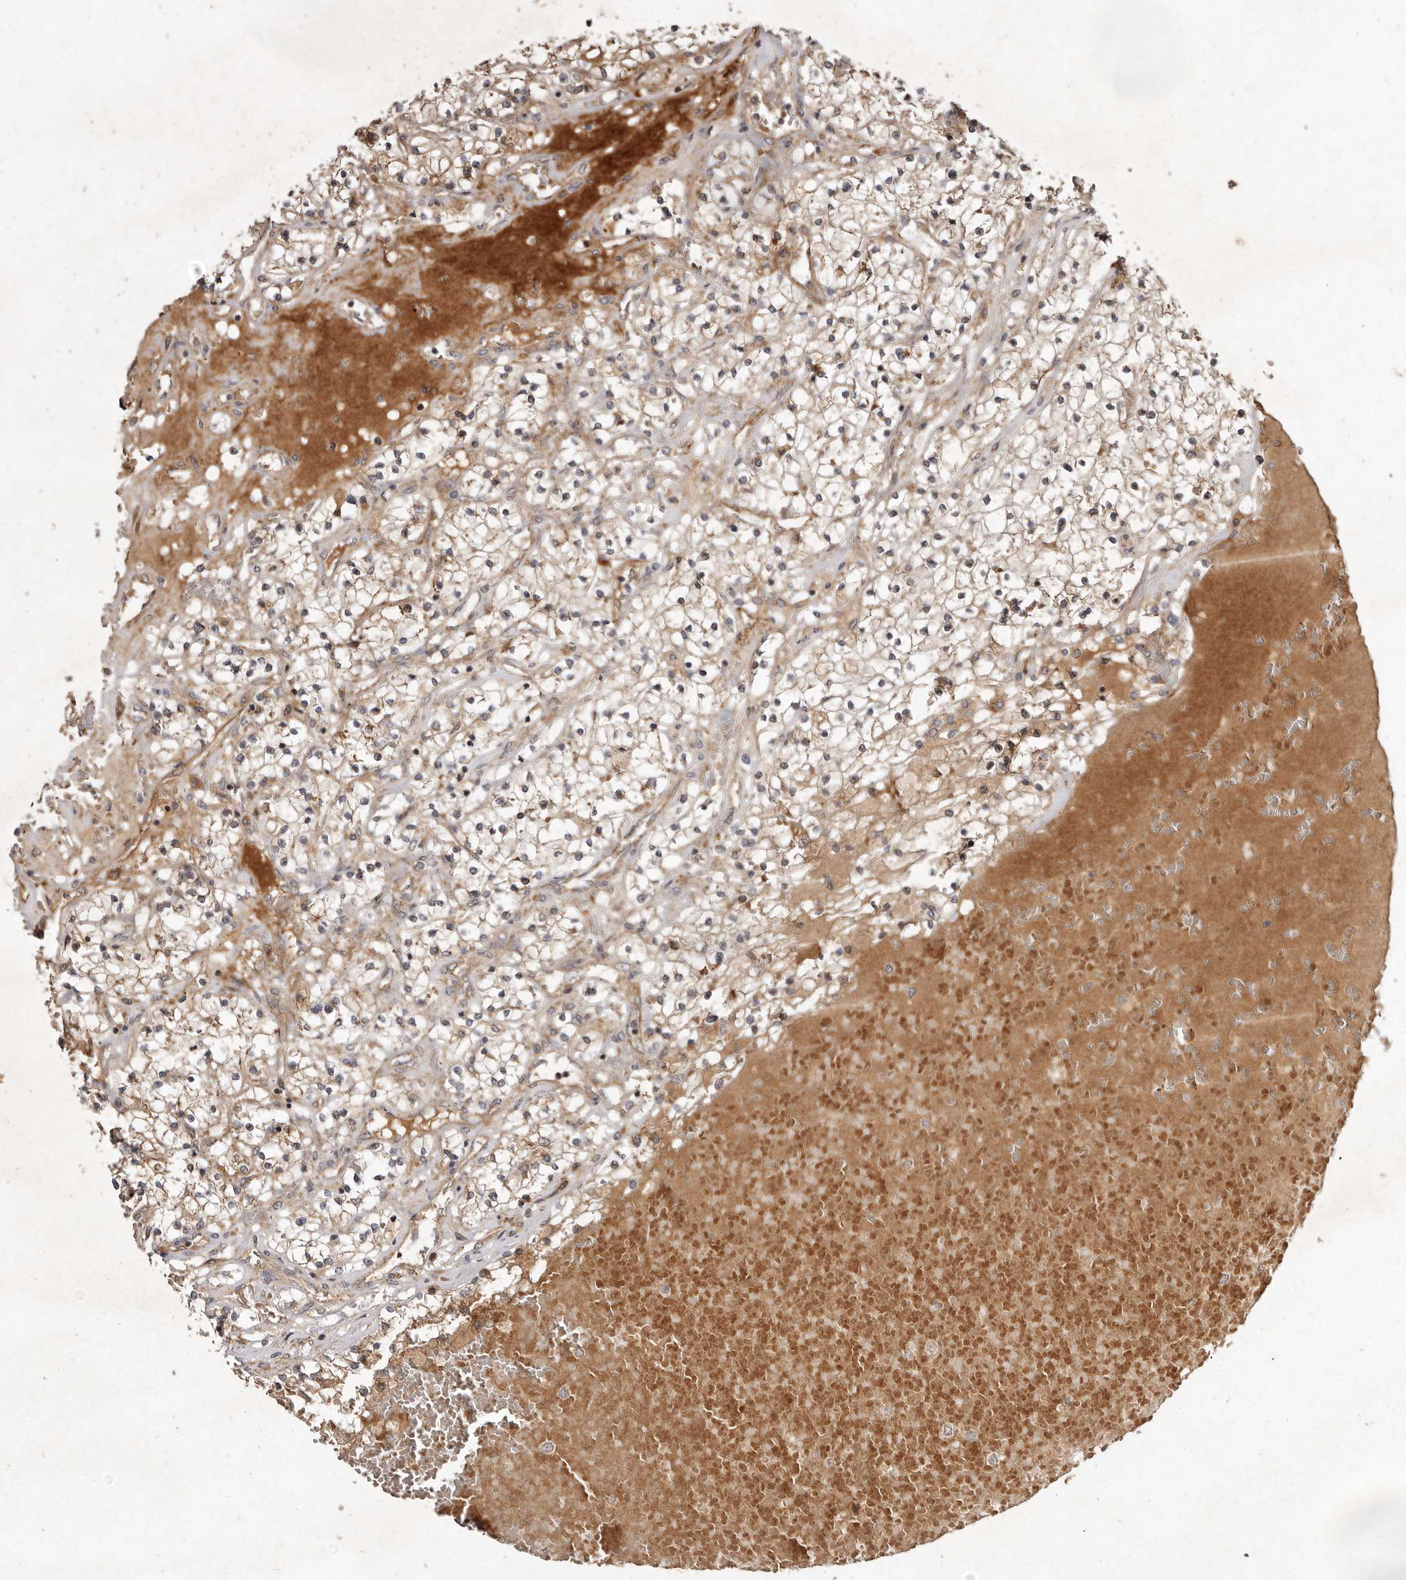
{"staining": {"intensity": "weak", "quantity": ">75%", "location": "cytoplasmic/membranous"}, "tissue": "renal cancer", "cell_type": "Tumor cells", "image_type": "cancer", "snomed": [{"axis": "morphology", "description": "Normal tissue, NOS"}, {"axis": "morphology", "description": "Adenocarcinoma, NOS"}, {"axis": "topography", "description": "Kidney"}], "caption": "Human renal cancer (adenocarcinoma) stained with a brown dye reveals weak cytoplasmic/membranous positive positivity in approximately >75% of tumor cells.", "gene": "SEMA3A", "patient": {"sex": "male", "age": 68}}